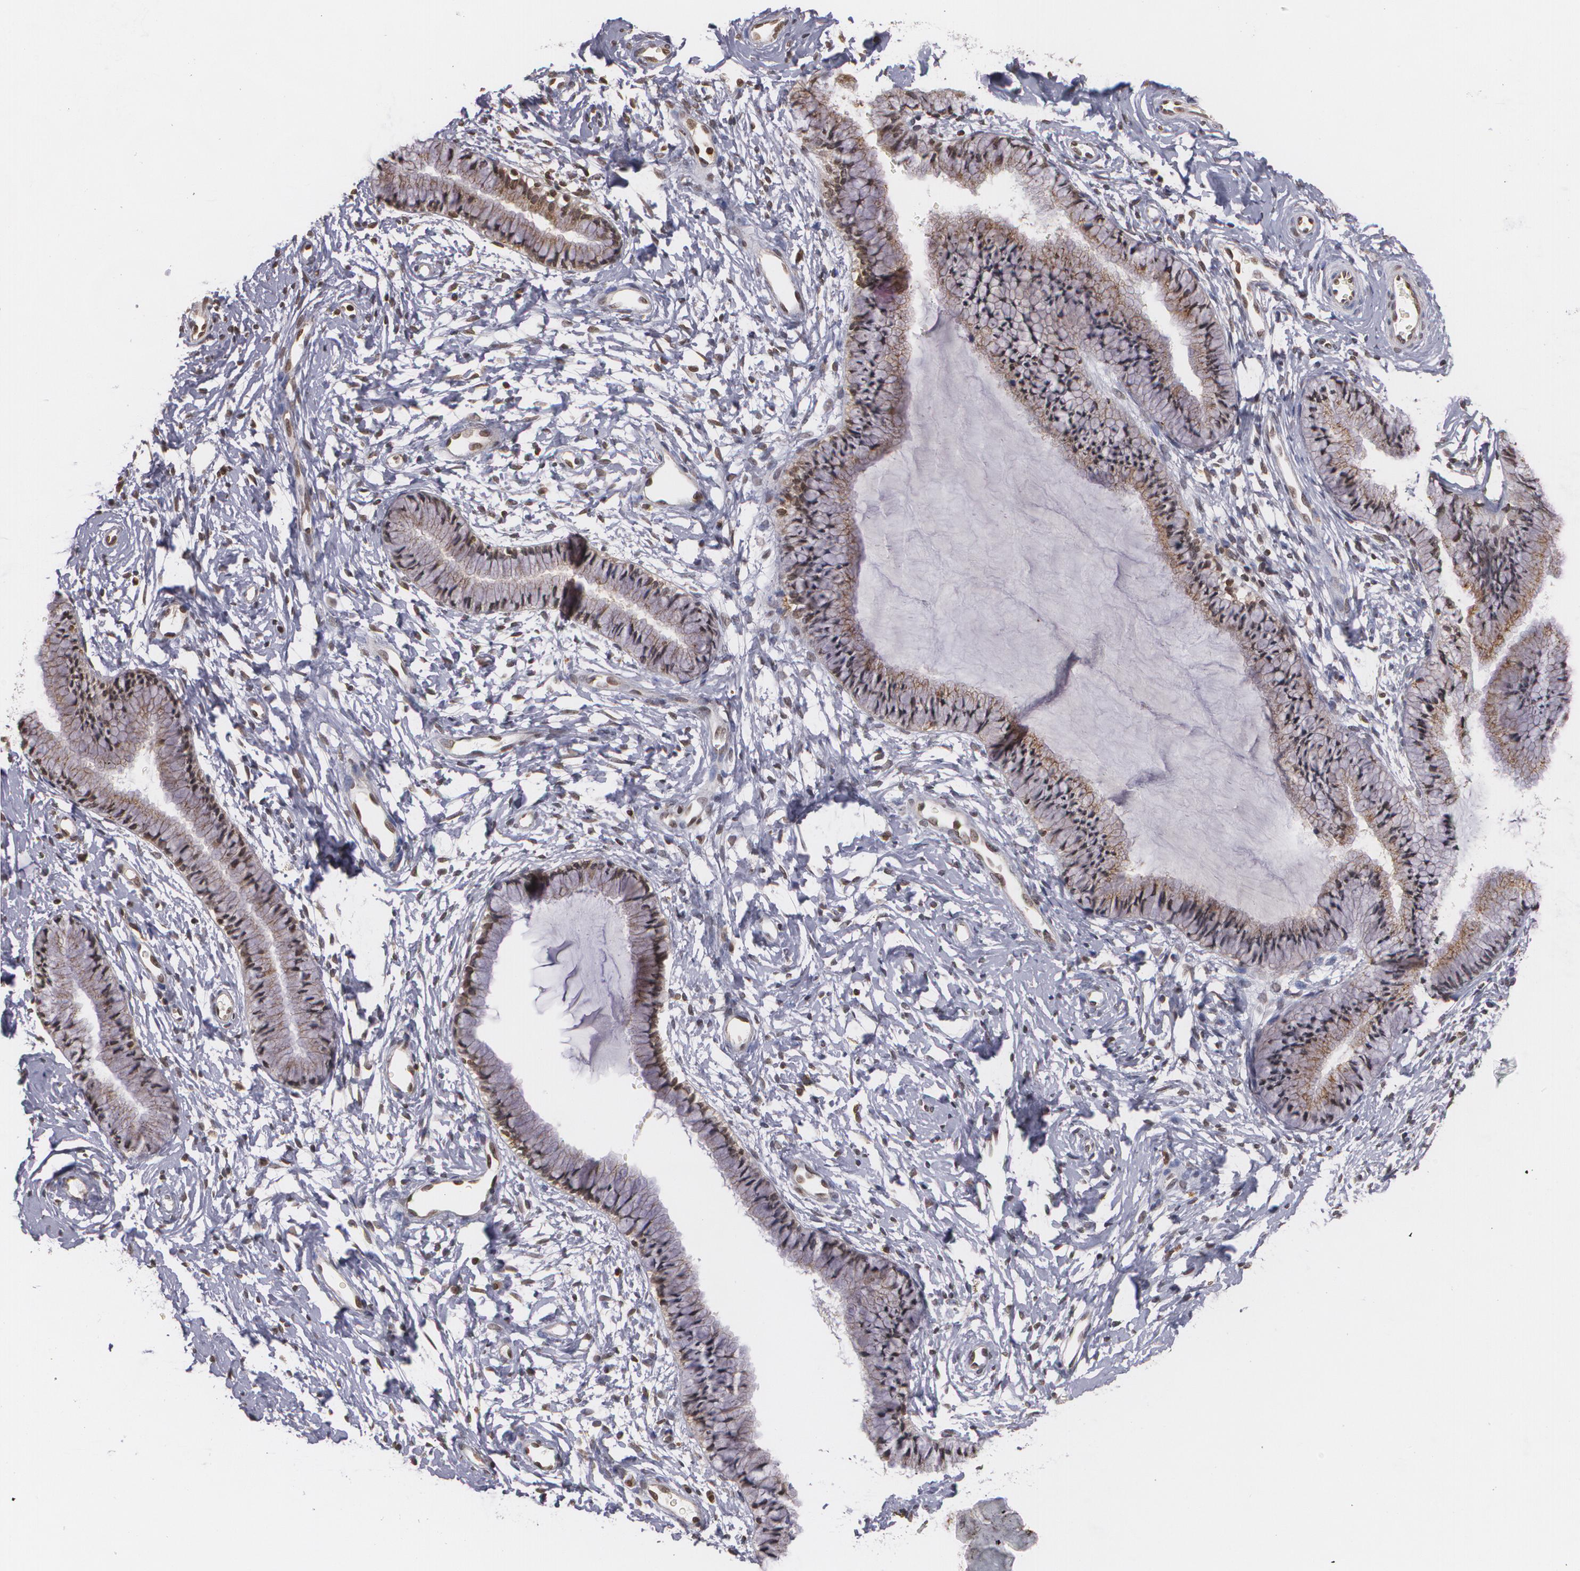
{"staining": {"intensity": "moderate", "quantity": ">75%", "location": "cytoplasmic/membranous"}, "tissue": "cervix", "cell_type": "Glandular cells", "image_type": "normal", "snomed": [{"axis": "morphology", "description": "Normal tissue, NOS"}, {"axis": "topography", "description": "Cervix"}], "caption": "A medium amount of moderate cytoplasmic/membranous positivity is identified in approximately >75% of glandular cells in benign cervix. Using DAB (brown) and hematoxylin (blue) stains, captured at high magnification using brightfield microscopy.", "gene": "VAV3", "patient": {"sex": "female", "age": 46}}